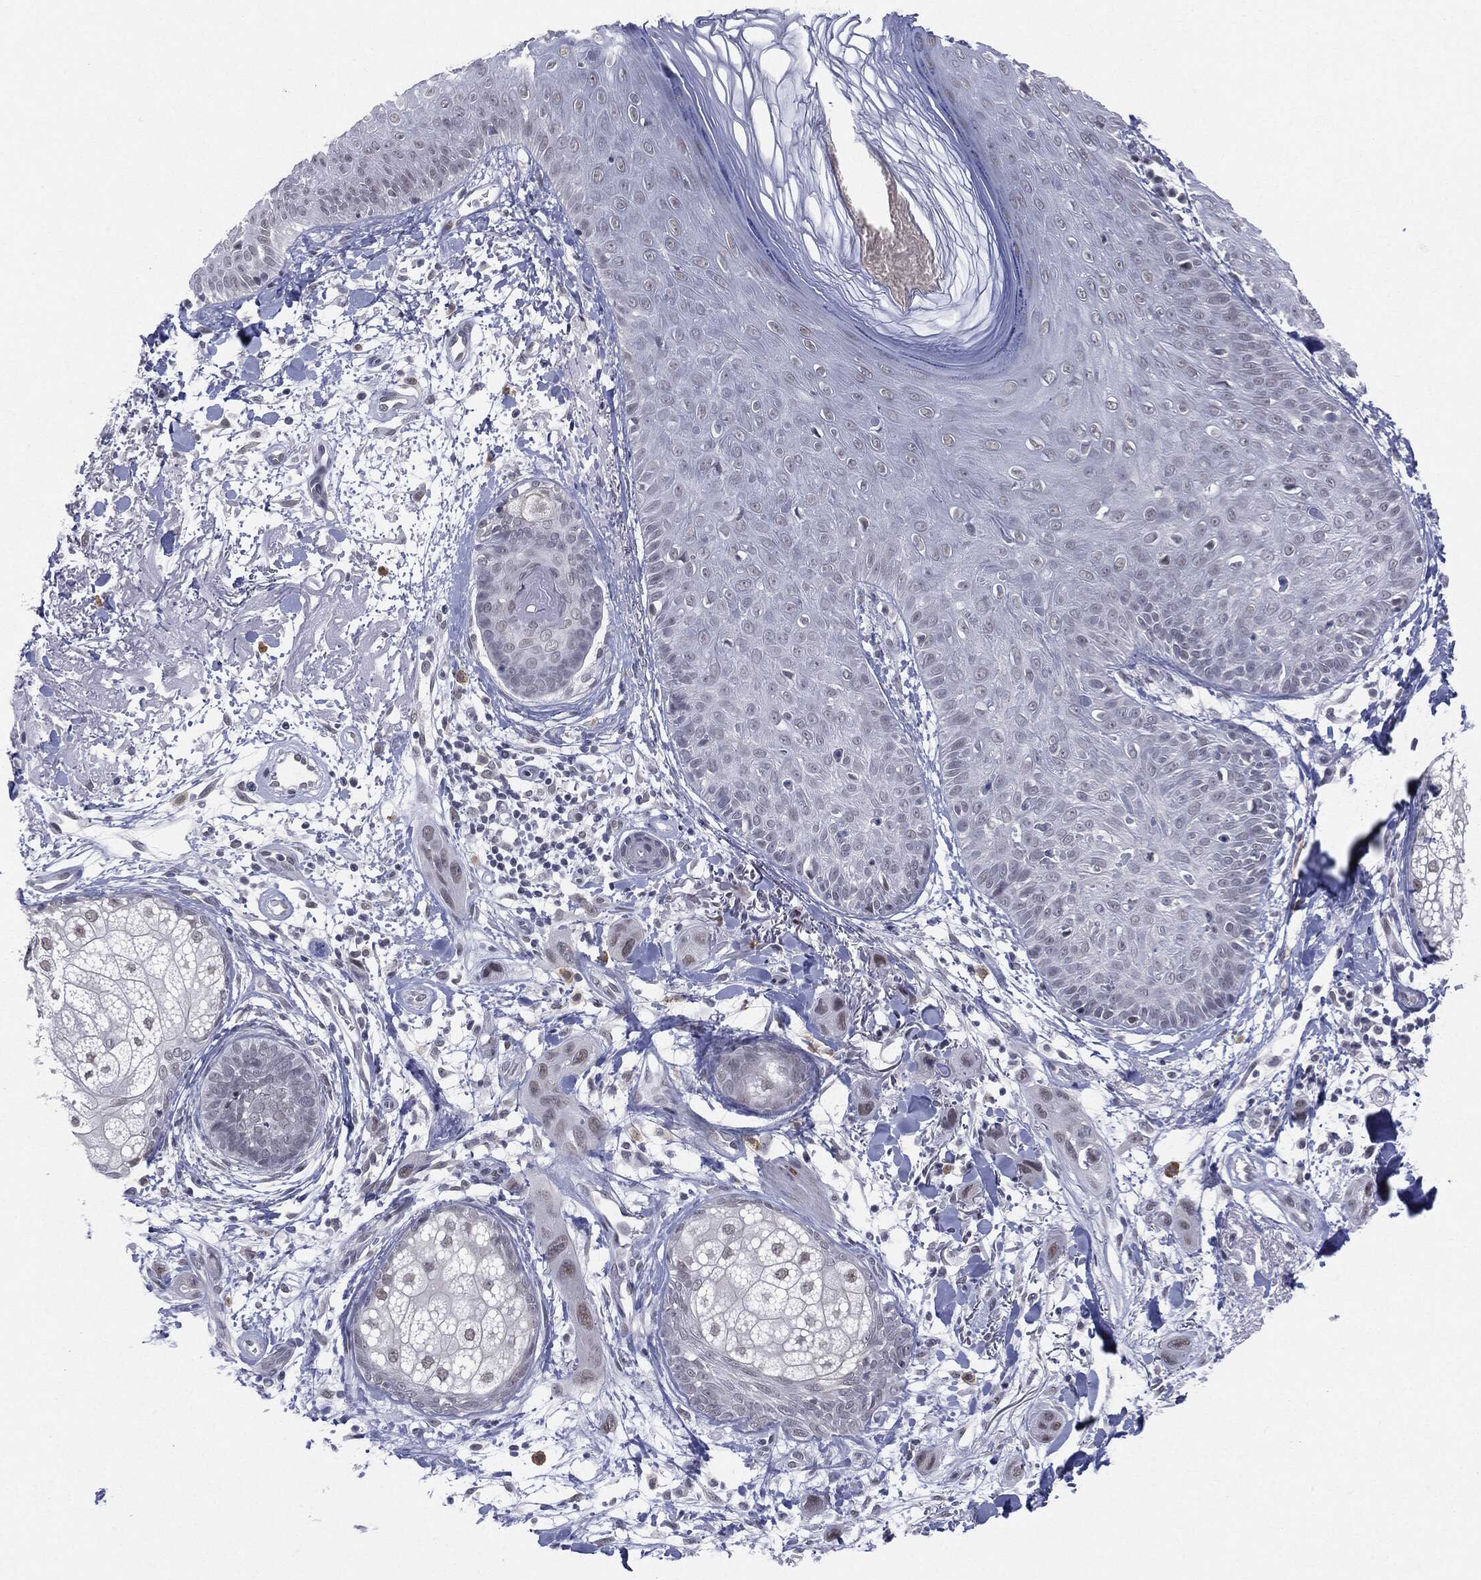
{"staining": {"intensity": "negative", "quantity": "none", "location": "none"}, "tissue": "skin cancer", "cell_type": "Tumor cells", "image_type": "cancer", "snomed": [{"axis": "morphology", "description": "Squamous cell carcinoma, NOS"}, {"axis": "topography", "description": "Skin"}], "caption": "IHC image of neoplastic tissue: skin cancer stained with DAB (3,3'-diaminobenzidine) shows no significant protein staining in tumor cells.", "gene": "SLC5A5", "patient": {"sex": "male", "age": 78}}